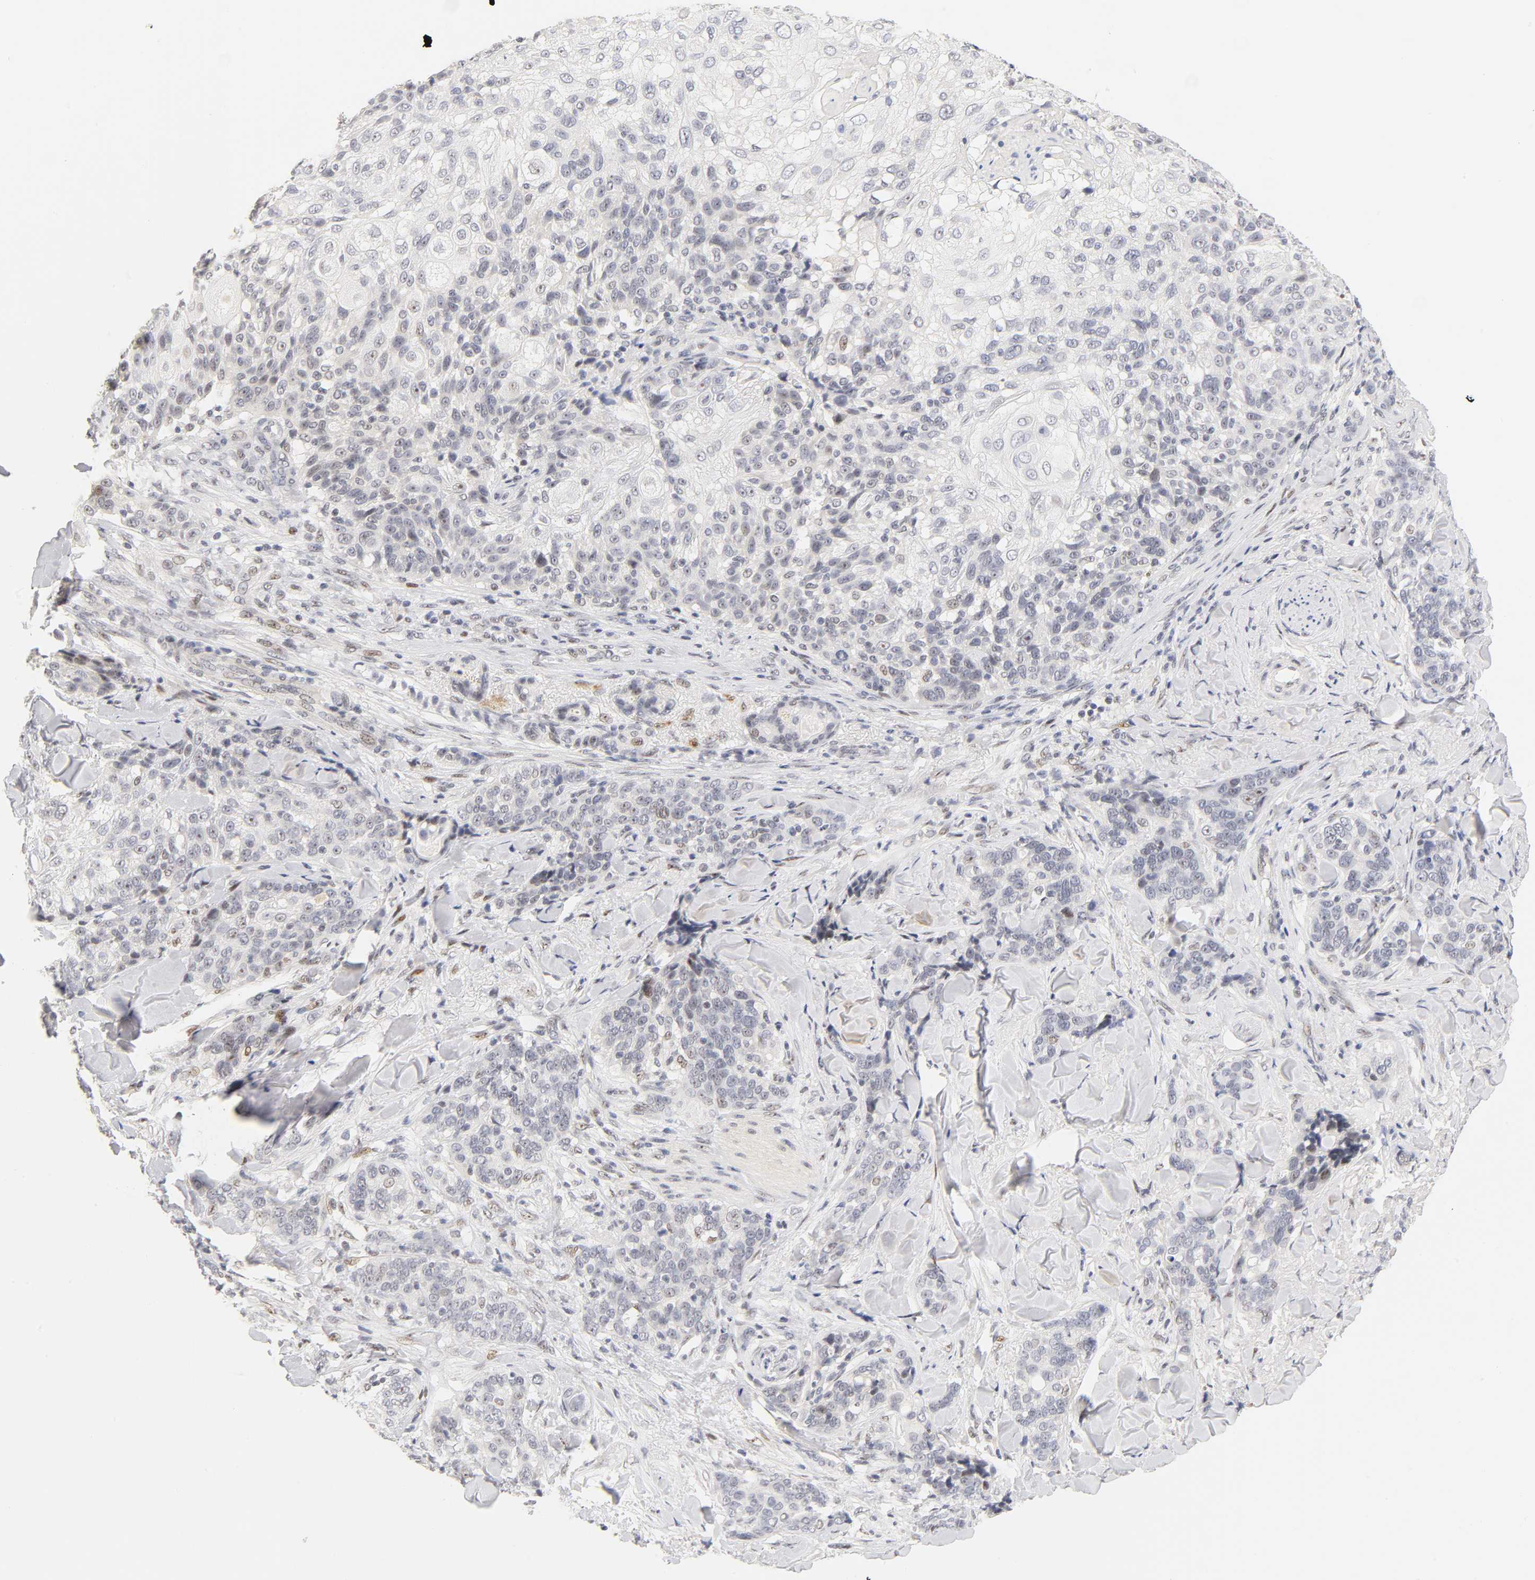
{"staining": {"intensity": "weak", "quantity": "<25%", "location": "nuclear"}, "tissue": "skin cancer", "cell_type": "Tumor cells", "image_type": "cancer", "snomed": [{"axis": "morphology", "description": "Normal tissue, NOS"}, {"axis": "morphology", "description": "Squamous cell carcinoma, NOS"}, {"axis": "topography", "description": "Skin"}], "caption": "Protein analysis of skin cancer (squamous cell carcinoma) reveals no significant expression in tumor cells.", "gene": "MNAT1", "patient": {"sex": "female", "age": 83}}